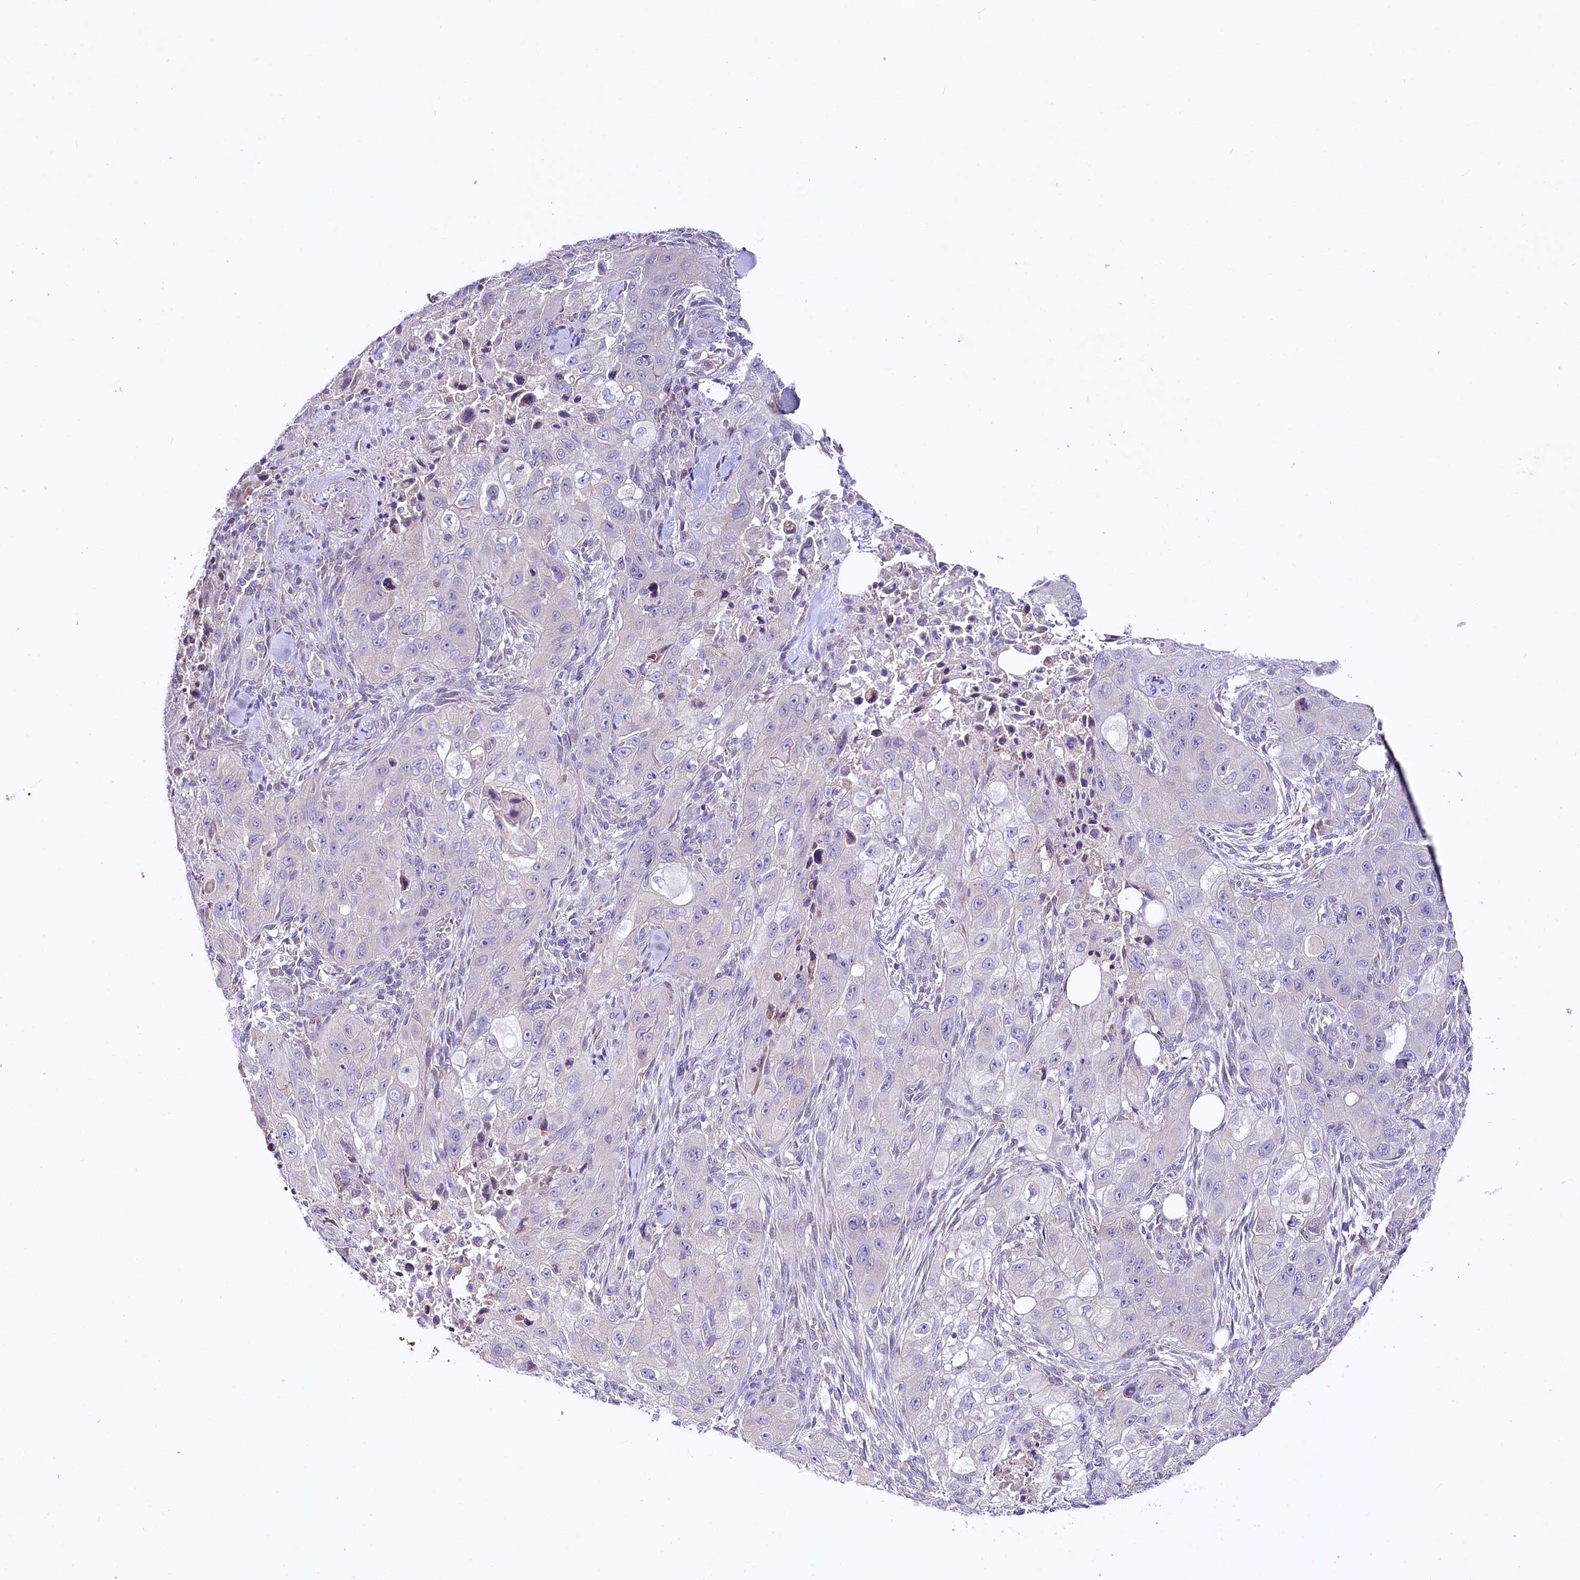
{"staining": {"intensity": "negative", "quantity": "none", "location": "none"}, "tissue": "skin cancer", "cell_type": "Tumor cells", "image_type": "cancer", "snomed": [{"axis": "morphology", "description": "Squamous cell carcinoma, NOS"}, {"axis": "topography", "description": "Skin"}, {"axis": "topography", "description": "Subcutis"}], "caption": "Micrograph shows no protein staining in tumor cells of squamous cell carcinoma (skin) tissue. Nuclei are stained in blue.", "gene": "CEP295", "patient": {"sex": "male", "age": 73}}